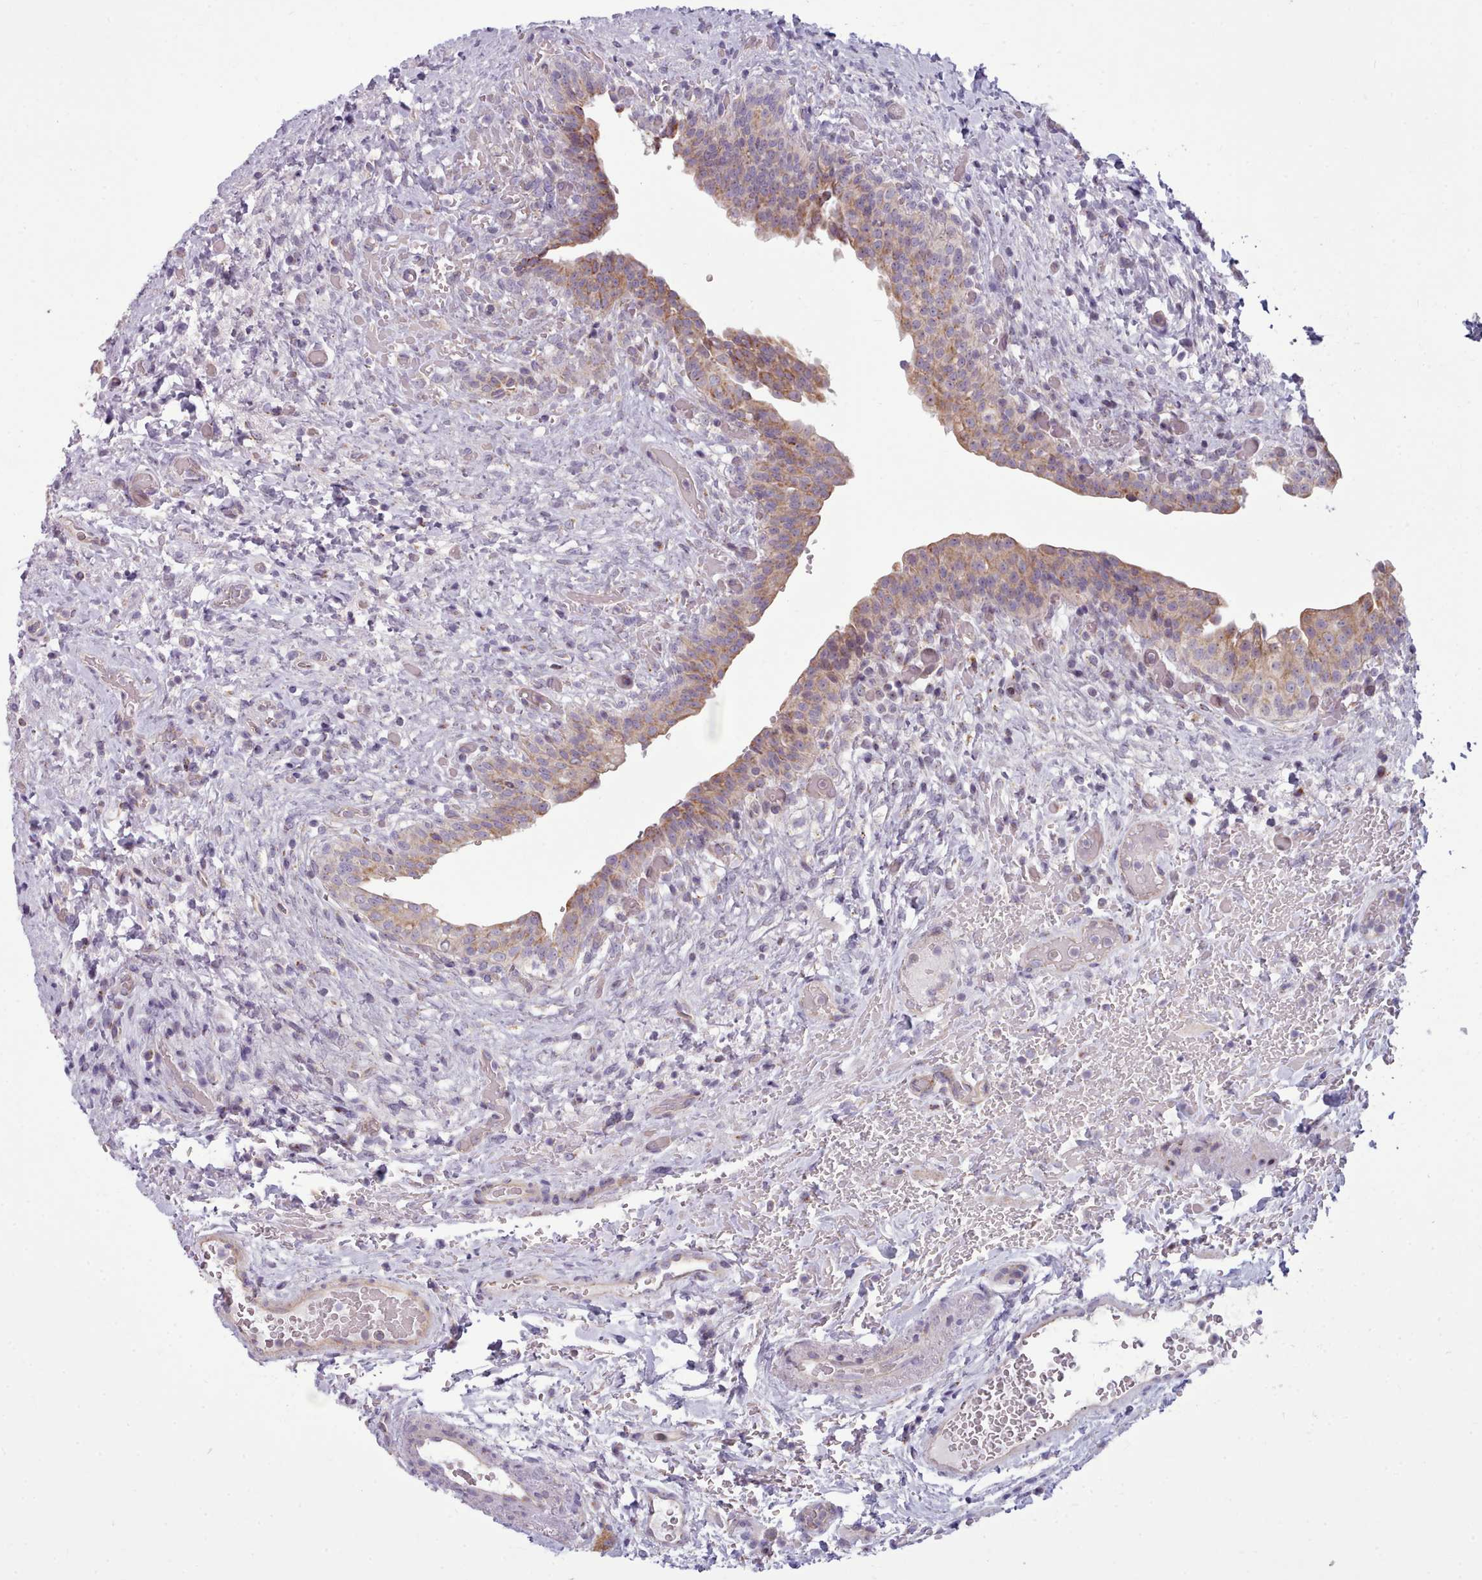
{"staining": {"intensity": "moderate", "quantity": "25%-75%", "location": "cytoplasmic/membranous"}, "tissue": "urinary bladder", "cell_type": "Urothelial cells", "image_type": "normal", "snomed": [{"axis": "morphology", "description": "Normal tissue, NOS"}, {"axis": "topography", "description": "Urinary bladder"}], "caption": "Immunohistochemistry micrograph of benign urinary bladder stained for a protein (brown), which shows medium levels of moderate cytoplasmic/membranous positivity in about 25%-75% of urothelial cells.", "gene": "SLC52A3", "patient": {"sex": "male", "age": 69}}